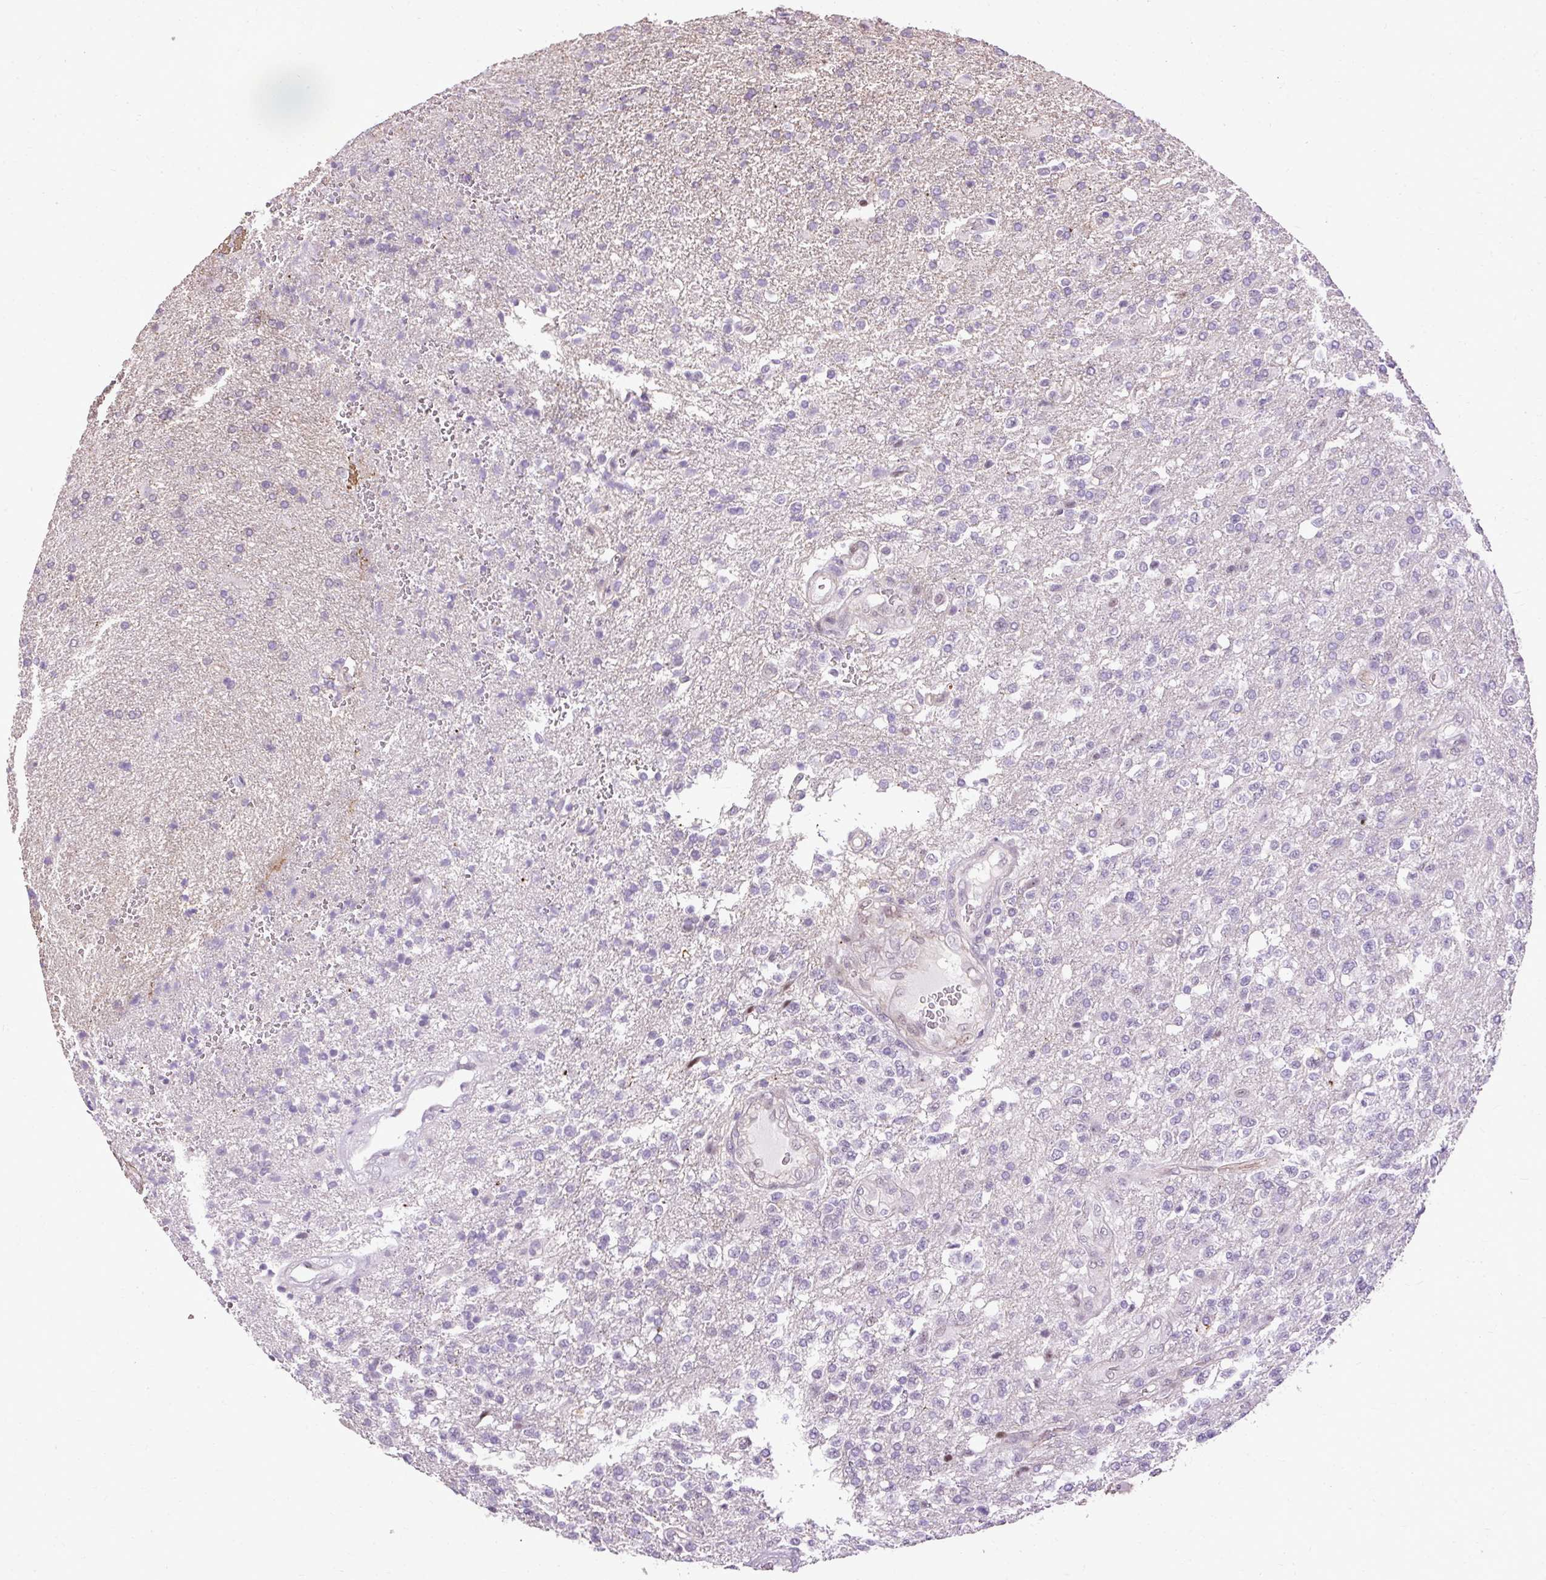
{"staining": {"intensity": "moderate", "quantity": "<25%", "location": "nuclear"}, "tissue": "glioma", "cell_type": "Tumor cells", "image_type": "cancer", "snomed": [{"axis": "morphology", "description": "Glioma, malignant, High grade"}, {"axis": "topography", "description": "Brain"}], "caption": "There is low levels of moderate nuclear staining in tumor cells of glioma, as demonstrated by immunohistochemical staining (brown color).", "gene": "ARHGEF18", "patient": {"sex": "male", "age": 56}}